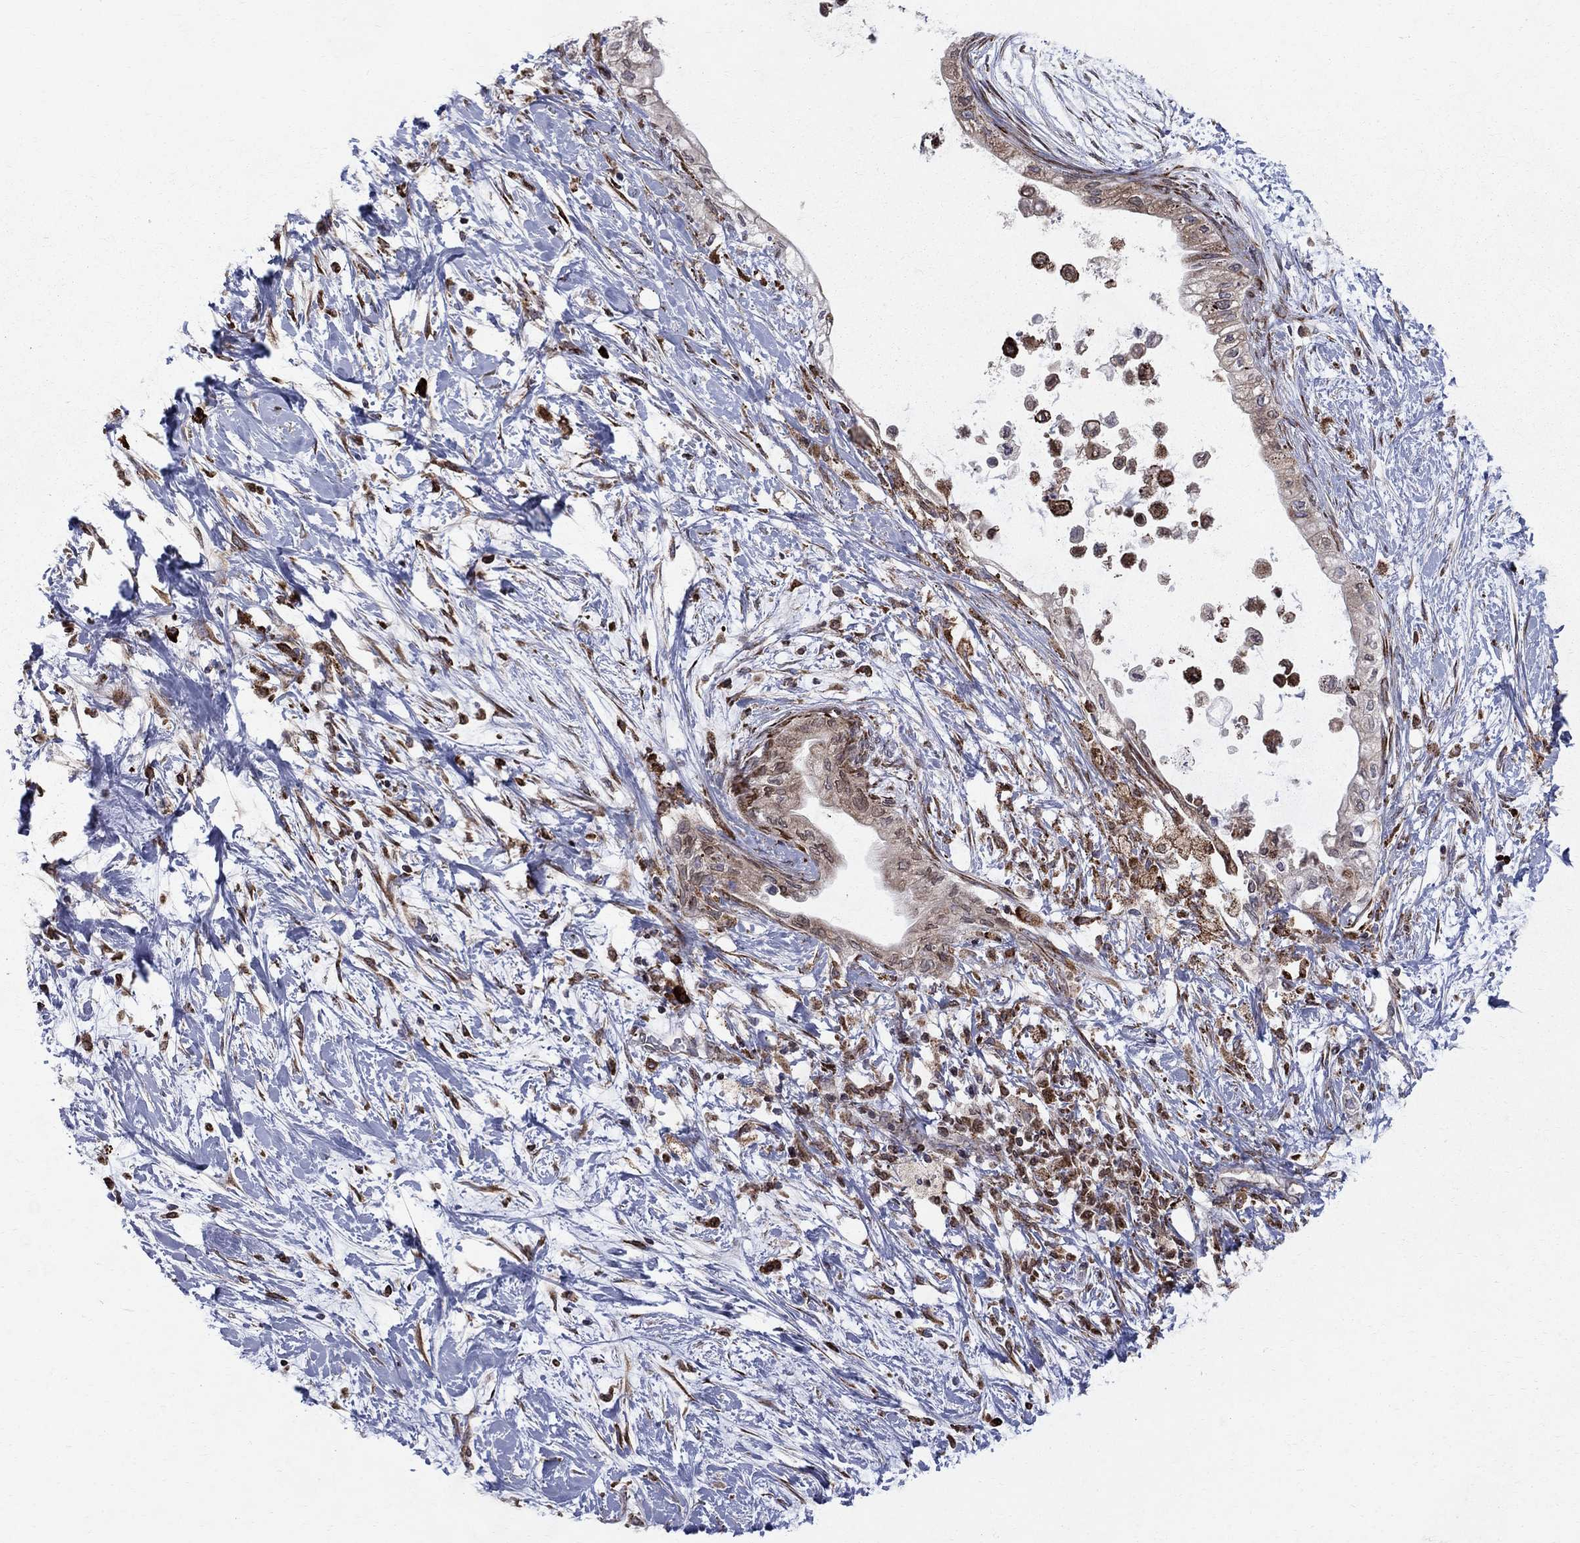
{"staining": {"intensity": "weak", "quantity": "25%-75%", "location": "cytoplasmic/membranous,nuclear"}, "tissue": "pancreatic cancer", "cell_type": "Tumor cells", "image_type": "cancer", "snomed": [{"axis": "morphology", "description": "Normal tissue, NOS"}, {"axis": "morphology", "description": "Adenocarcinoma, NOS"}, {"axis": "topography", "description": "Pancreas"}, {"axis": "topography", "description": "Duodenum"}], "caption": "Approximately 25%-75% of tumor cells in adenocarcinoma (pancreatic) show weak cytoplasmic/membranous and nuclear protein expression as visualized by brown immunohistochemical staining.", "gene": "CAB39L", "patient": {"sex": "female", "age": 60}}